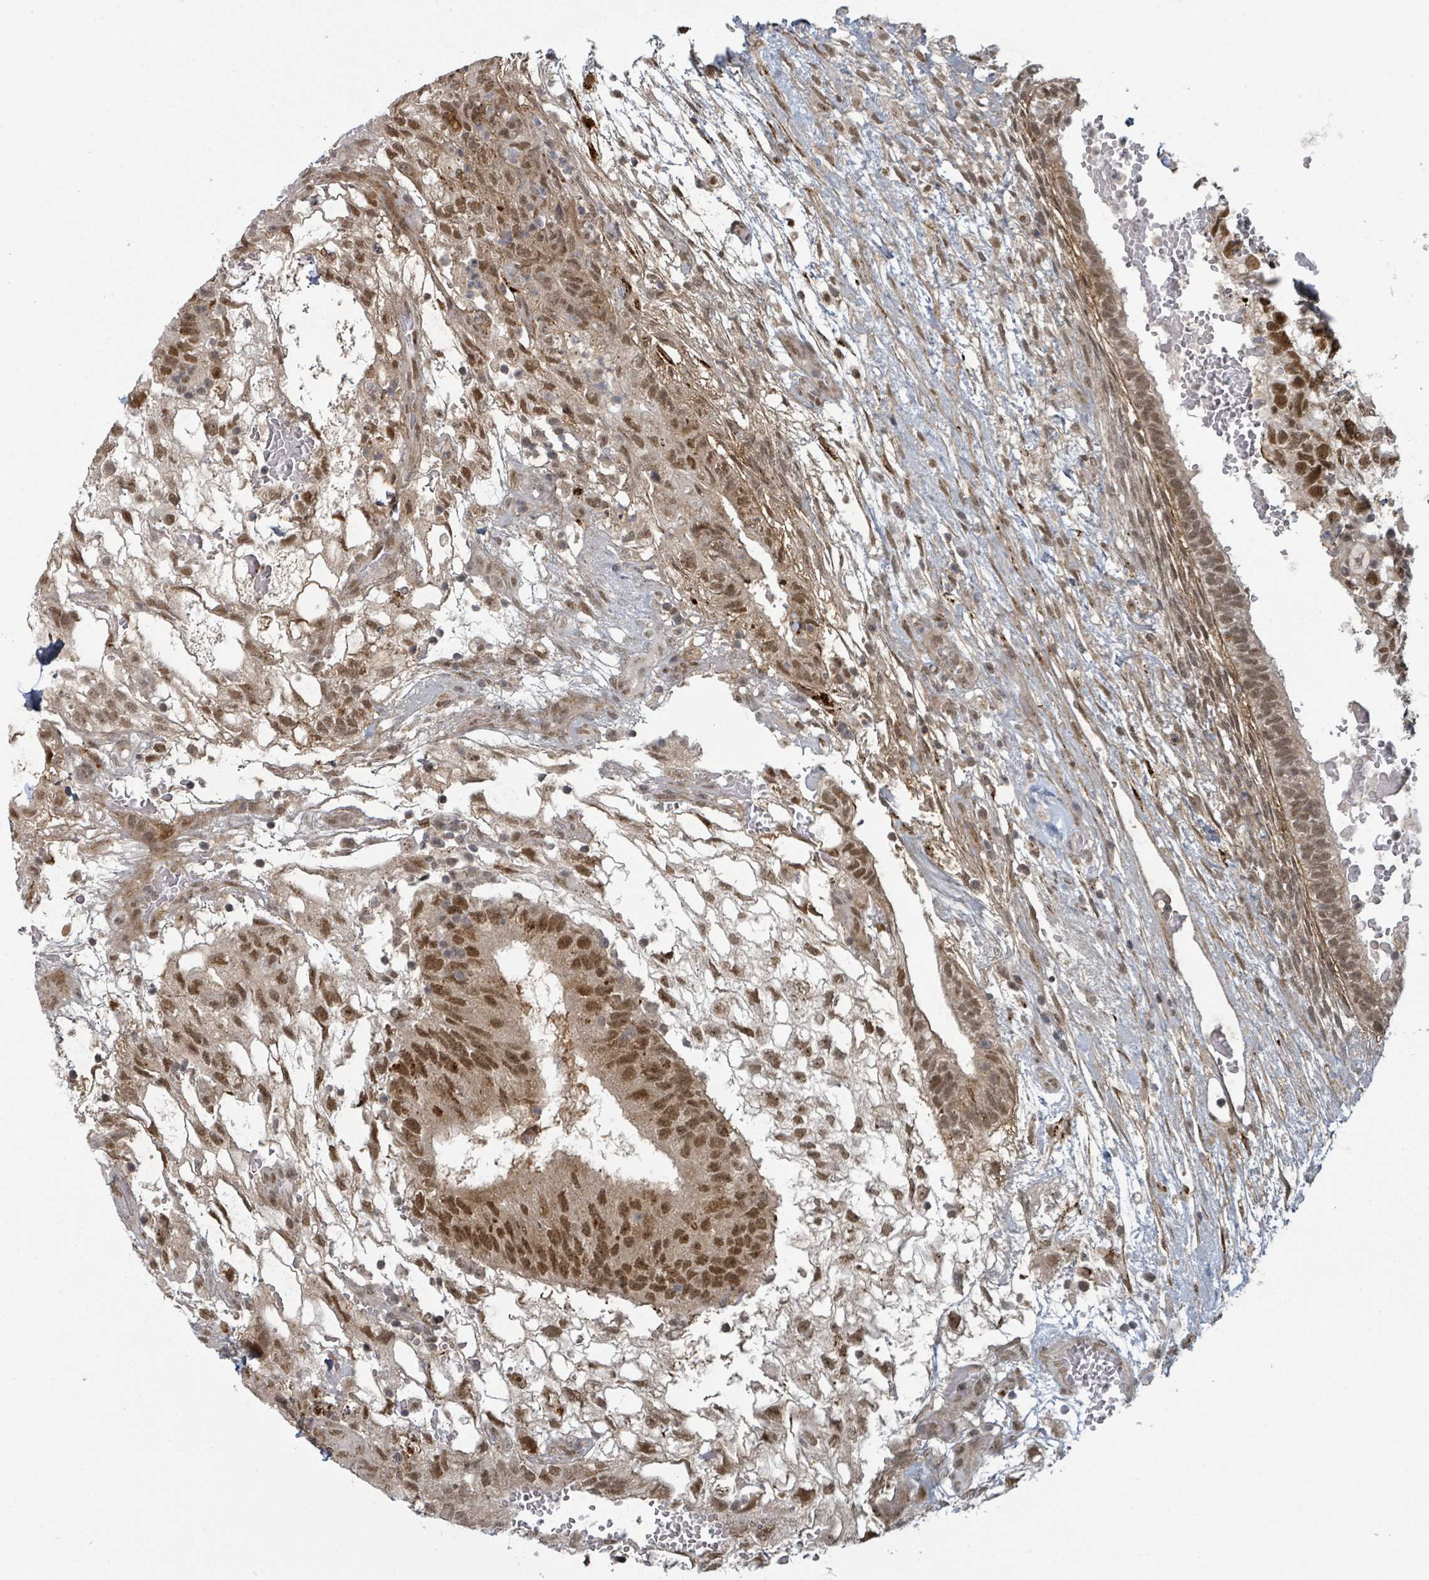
{"staining": {"intensity": "moderate", "quantity": ">75%", "location": "cytoplasmic/membranous,nuclear"}, "tissue": "testis cancer", "cell_type": "Tumor cells", "image_type": "cancer", "snomed": [{"axis": "morphology", "description": "Normal tissue, NOS"}, {"axis": "morphology", "description": "Carcinoma, Embryonal, NOS"}, {"axis": "topography", "description": "Testis"}], "caption": "Approximately >75% of tumor cells in embryonal carcinoma (testis) exhibit moderate cytoplasmic/membranous and nuclear protein expression as visualized by brown immunohistochemical staining.", "gene": "GTF3C1", "patient": {"sex": "male", "age": 32}}